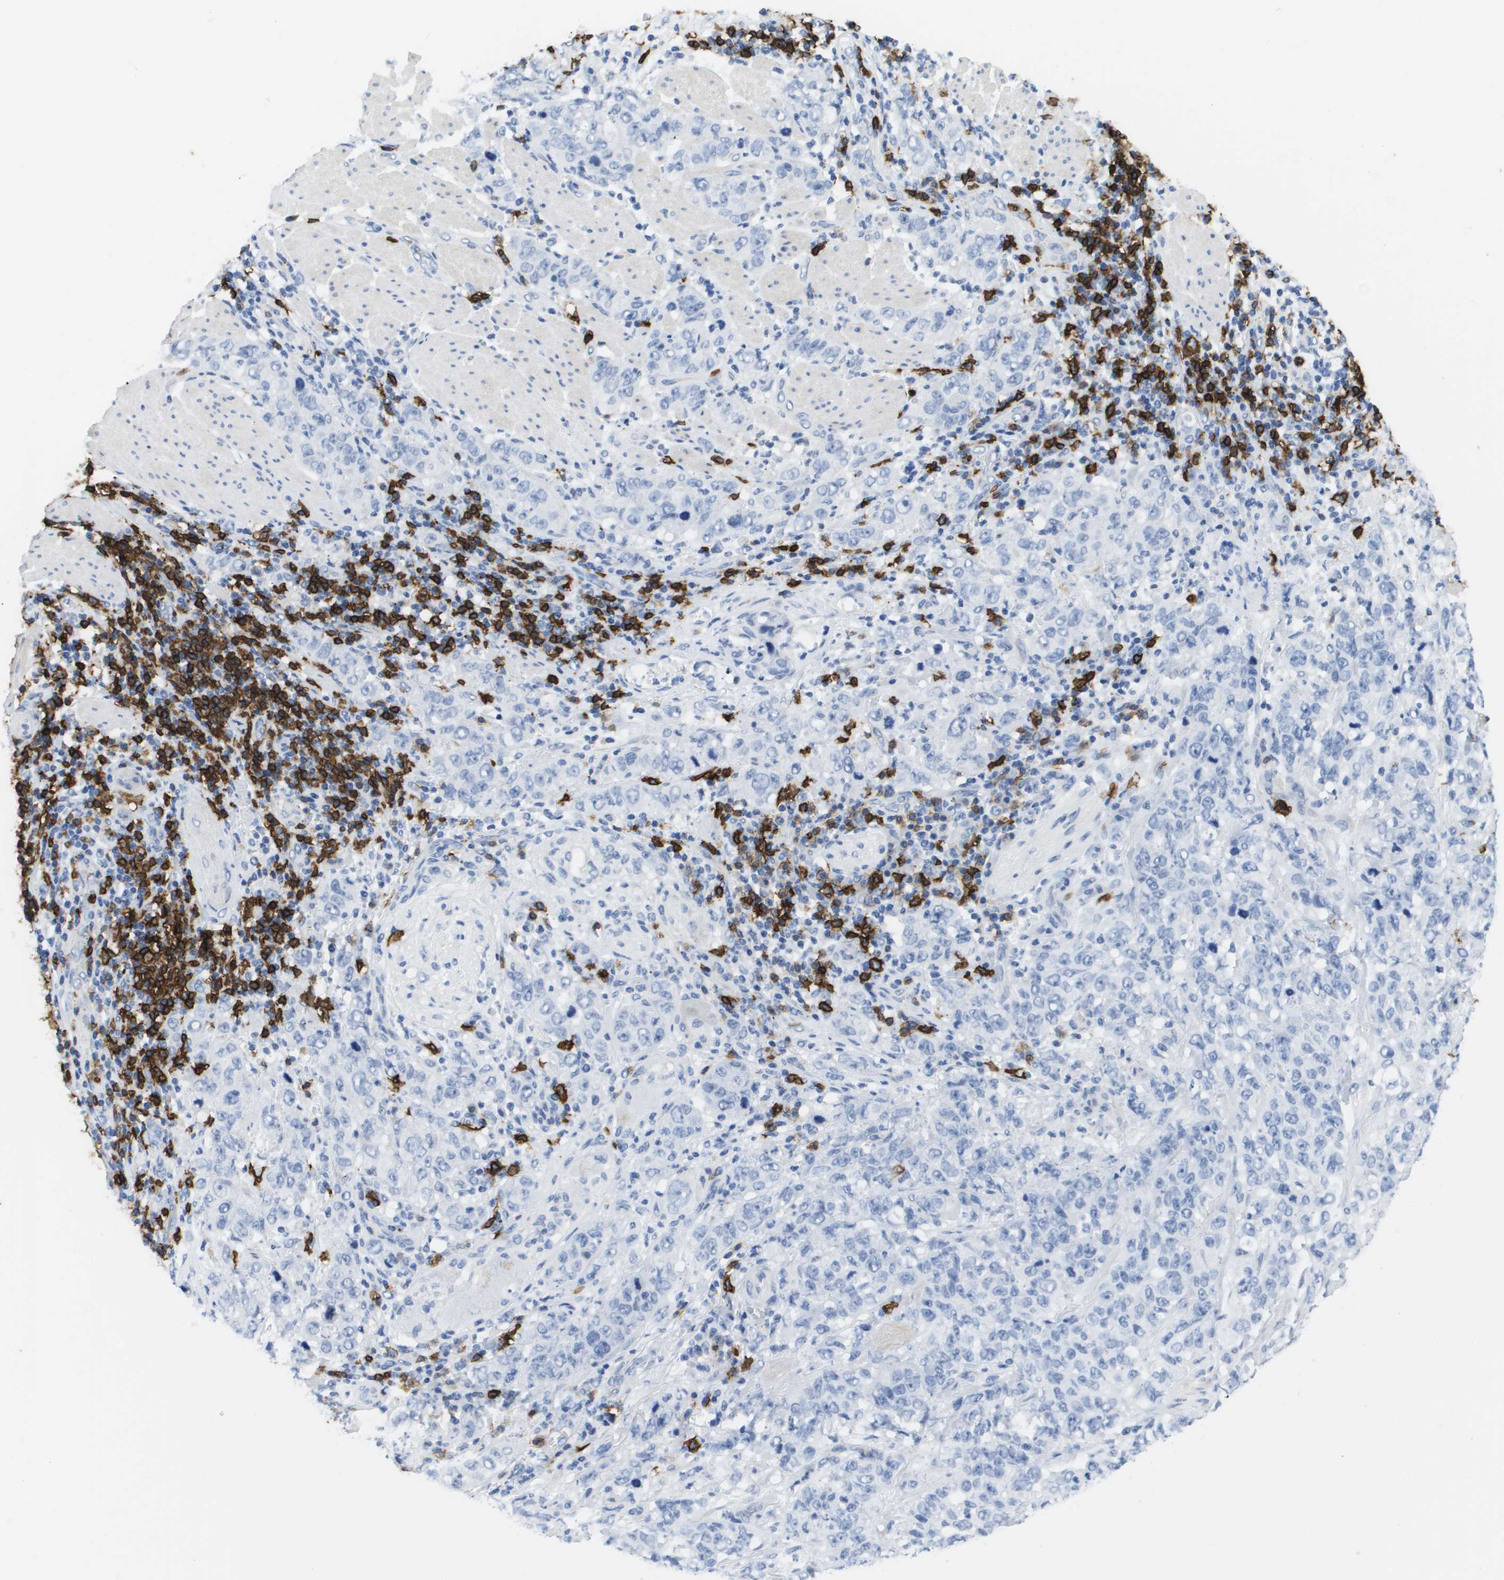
{"staining": {"intensity": "negative", "quantity": "none", "location": "none"}, "tissue": "stomach cancer", "cell_type": "Tumor cells", "image_type": "cancer", "snomed": [{"axis": "morphology", "description": "Adenocarcinoma, NOS"}, {"axis": "topography", "description": "Stomach"}], "caption": "This is an immunohistochemistry photomicrograph of human stomach adenocarcinoma. There is no expression in tumor cells.", "gene": "MS4A1", "patient": {"sex": "male", "age": 48}}